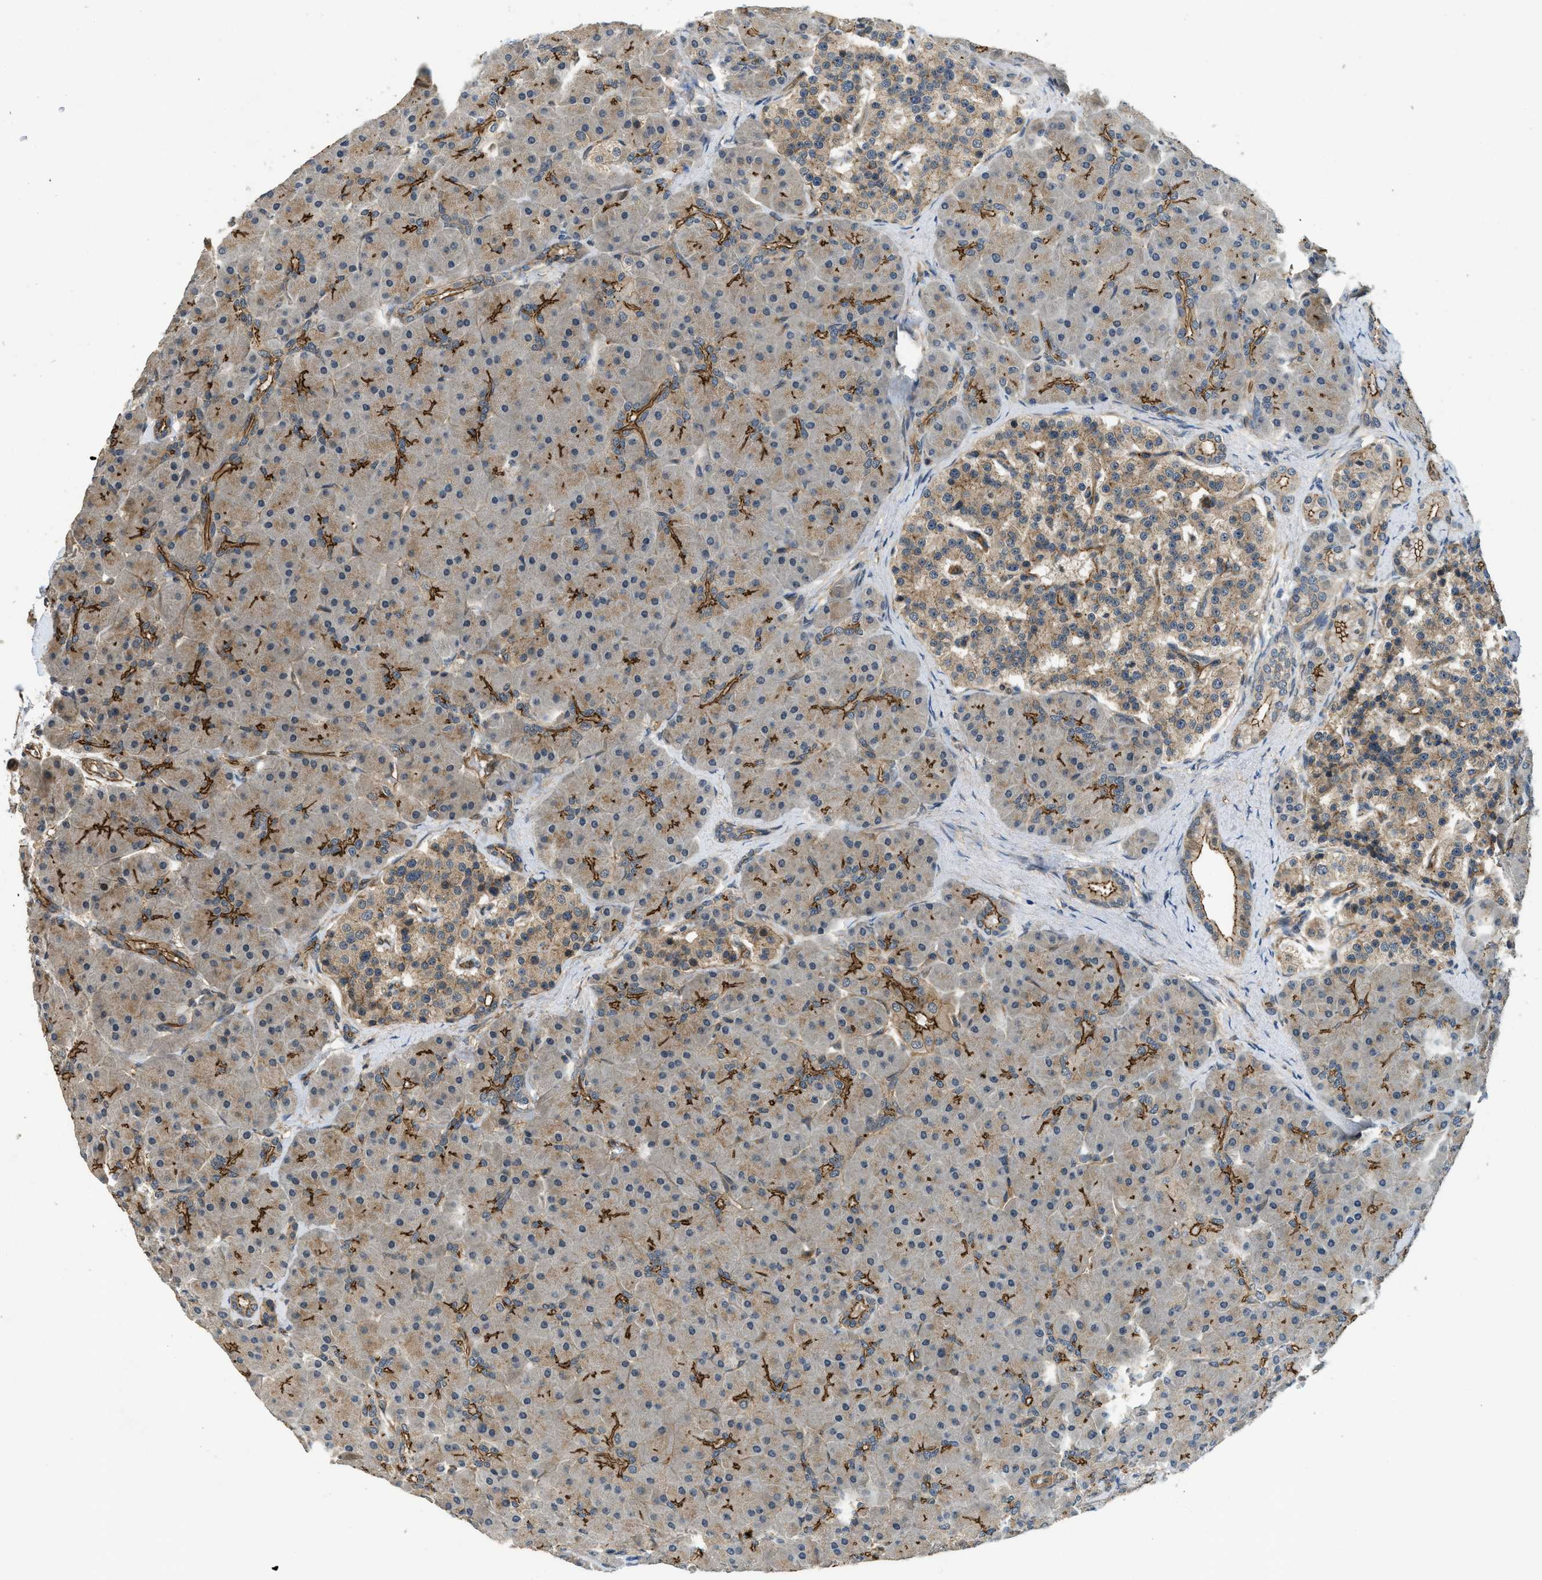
{"staining": {"intensity": "strong", "quantity": "25%-75%", "location": "cytoplasmic/membranous"}, "tissue": "pancreas", "cell_type": "Exocrine glandular cells", "image_type": "normal", "snomed": [{"axis": "morphology", "description": "Normal tissue, NOS"}, {"axis": "topography", "description": "Pancreas"}], "caption": "Strong cytoplasmic/membranous staining is seen in approximately 25%-75% of exocrine glandular cells in benign pancreas. Immunohistochemistry (ihc) stains the protein in brown and the nuclei are stained blue.", "gene": "CGN", "patient": {"sex": "male", "age": 66}}